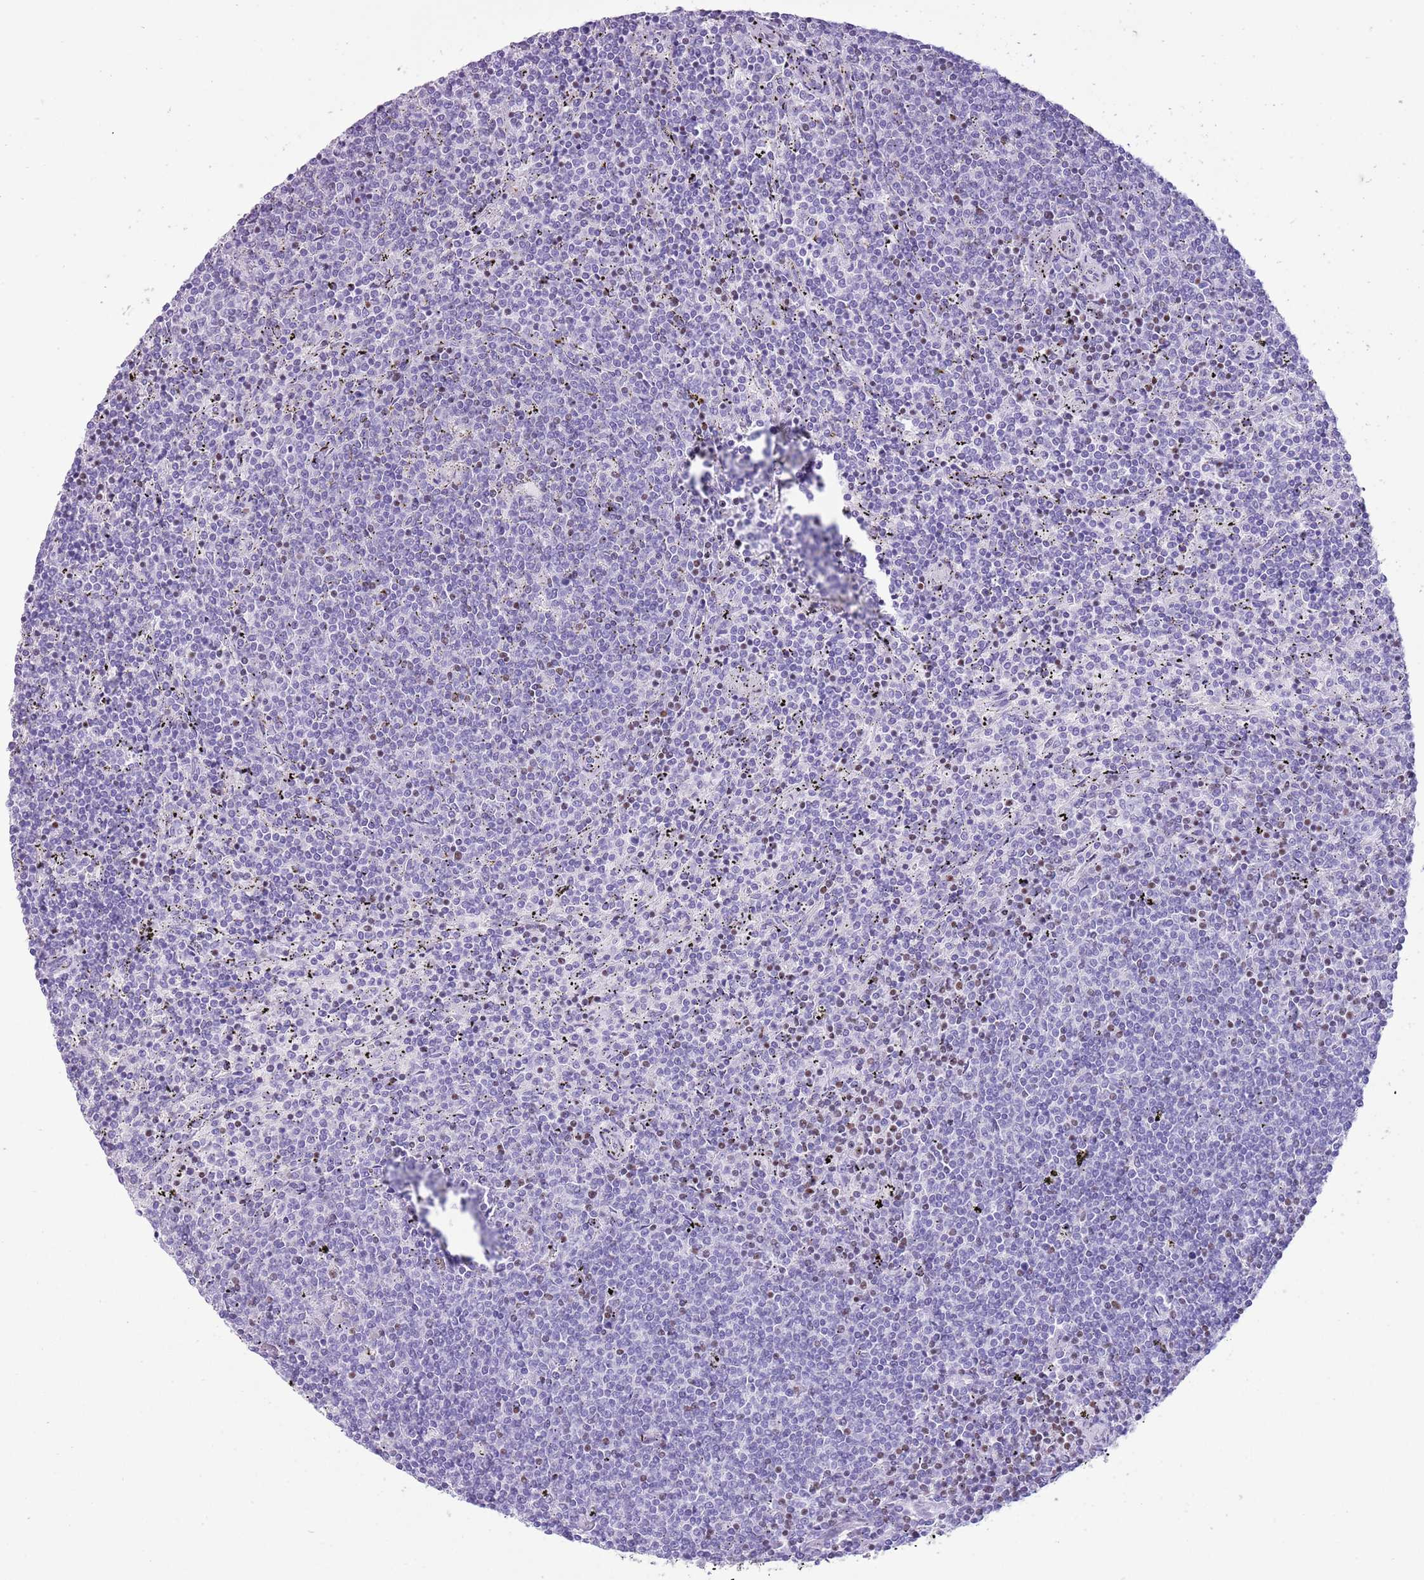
{"staining": {"intensity": "negative", "quantity": "none", "location": "none"}, "tissue": "lymphoma", "cell_type": "Tumor cells", "image_type": "cancer", "snomed": [{"axis": "morphology", "description": "Malignant lymphoma, non-Hodgkin's type, Low grade"}, {"axis": "topography", "description": "Spleen"}], "caption": "This is a photomicrograph of IHC staining of lymphoma, which shows no staining in tumor cells. (Brightfield microscopy of DAB (3,3'-diaminobenzidine) IHC at high magnification).", "gene": "BCL11B", "patient": {"sex": "female", "age": 50}}